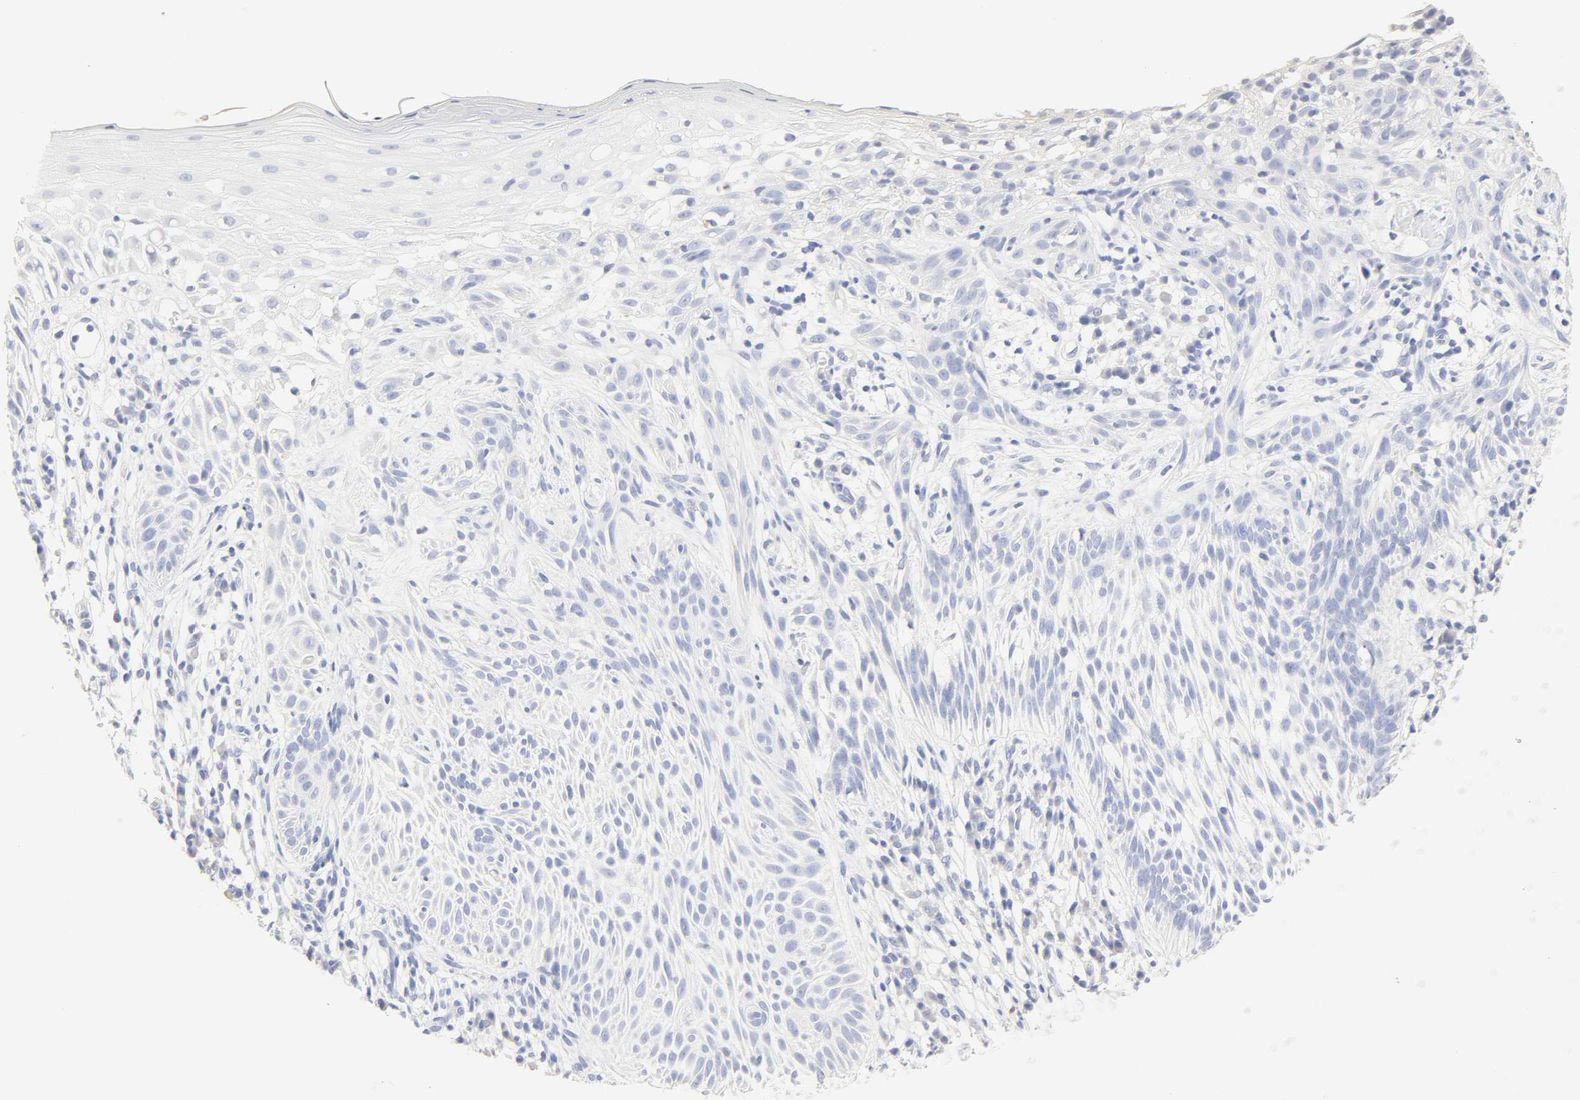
{"staining": {"intensity": "negative", "quantity": "none", "location": "none"}, "tissue": "skin cancer", "cell_type": "Tumor cells", "image_type": "cancer", "snomed": [{"axis": "morphology", "description": "Normal tissue, NOS"}, {"axis": "morphology", "description": "Basal cell carcinoma"}, {"axis": "topography", "description": "Skin"}], "caption": "Human skin basal cell carcinoma stained for a protein using immunohistochemistry (IHC) reveals no staining in tumor cells.", "gene": "SLCO1B3", "patient": {"sex": "female", "age": 69}}